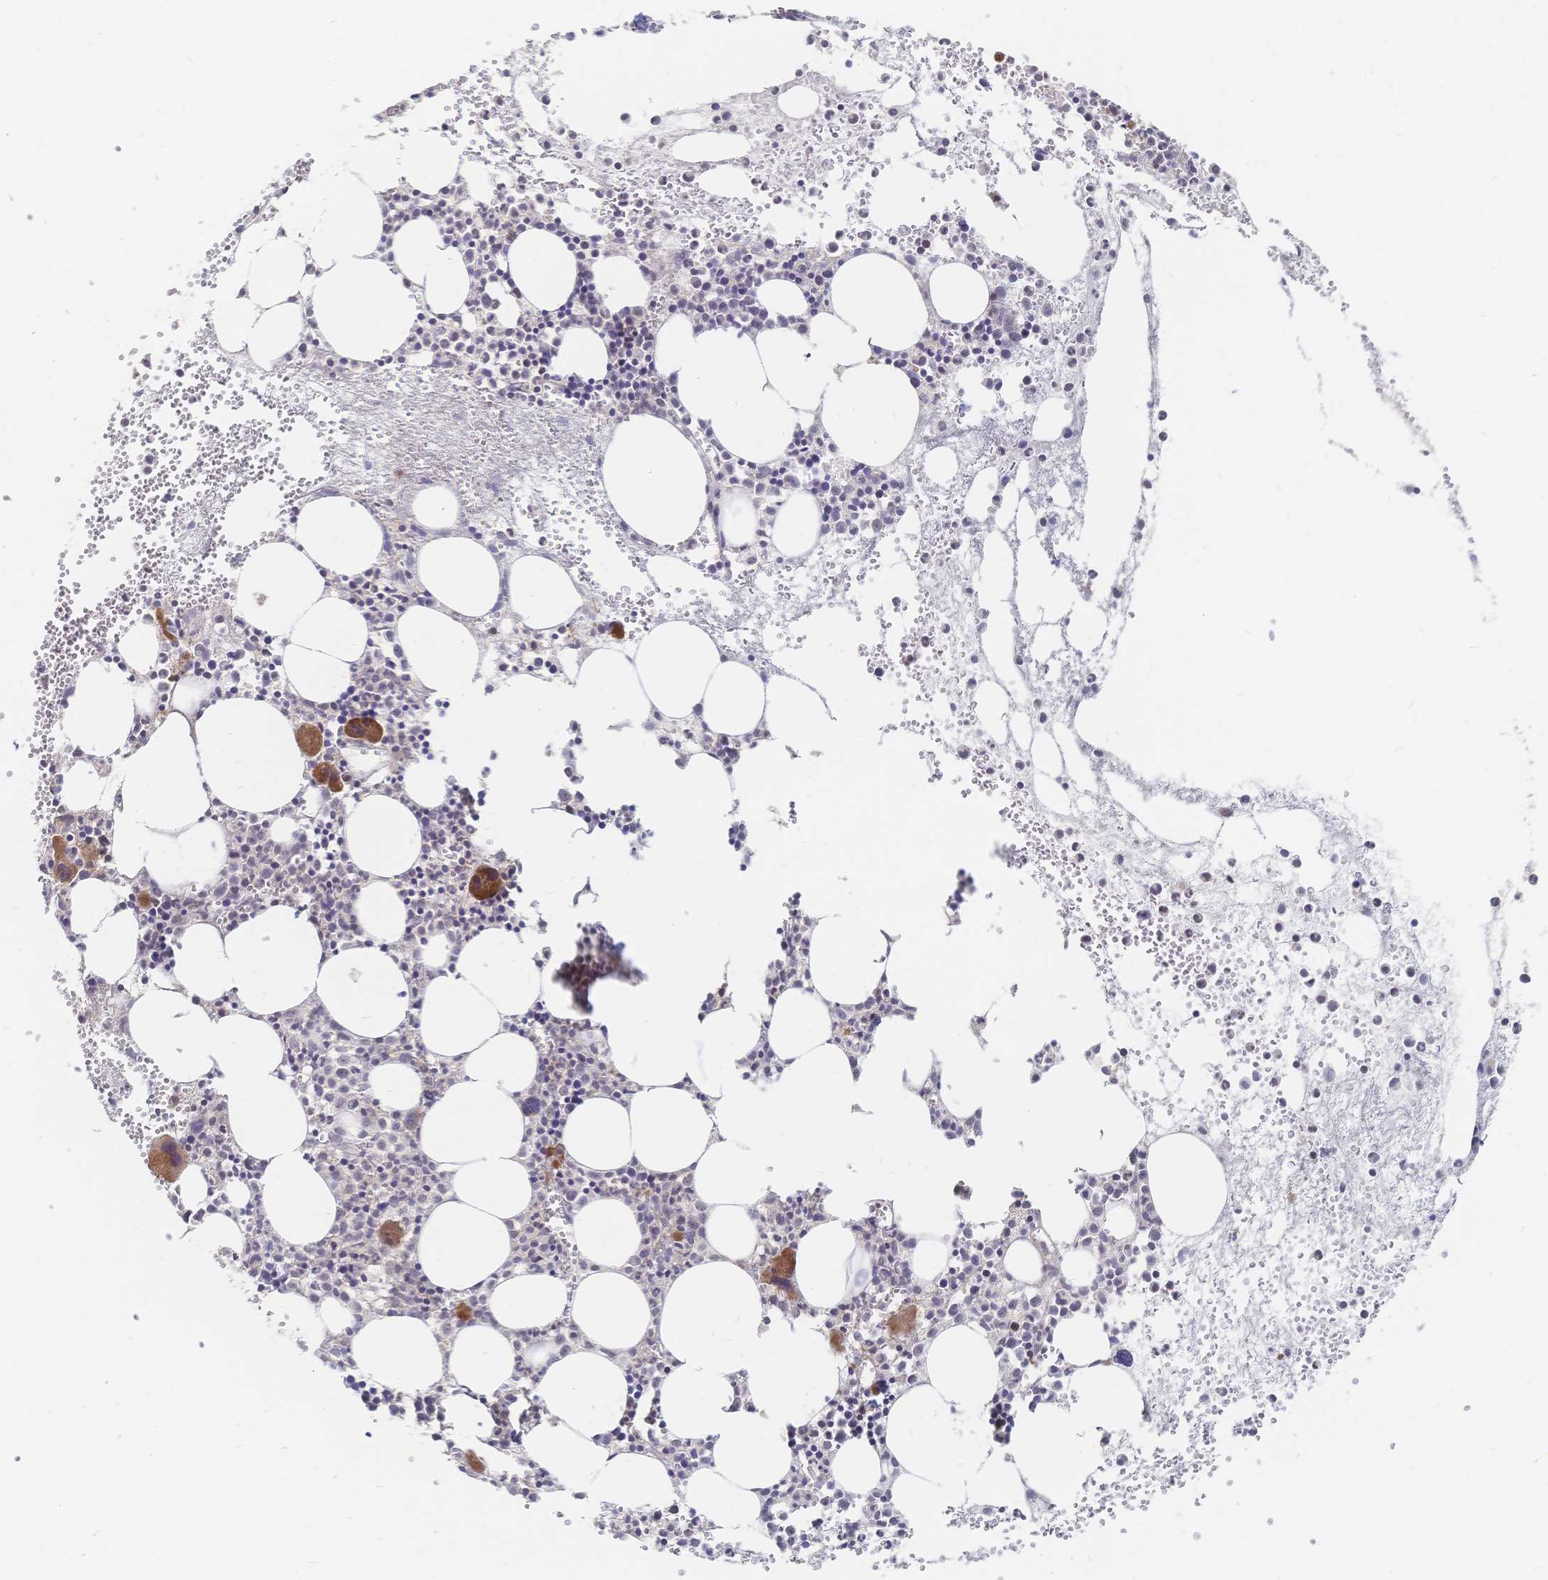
{"staining": {"intensity": "strong", "quantity": "<25%", "location": "cytoplasmic/membranous"}, "tissue": "bone marrow", "cell_type": "Hematopoietic cells", "image_type": "normal", "snomed": [{"axis": "morphology", "description": "Normal tissue, NOS"}, {"axis": "topography", "description": "Bone marrow"}], "caption": "Immunohistochemical staining of unremarkable human bone marrow reveals strong cytoplasmic/membranous protein positivity in approximately <25% of hematopoietic cells. The protein is stained brown, and the nuclei are stained in blue (DAB (3,3'-diaminobenzidine) IHC with brightfield microscopy, high magnification).", "gene": "LRP5", "patient": {"sex": "female", "age": 57}}